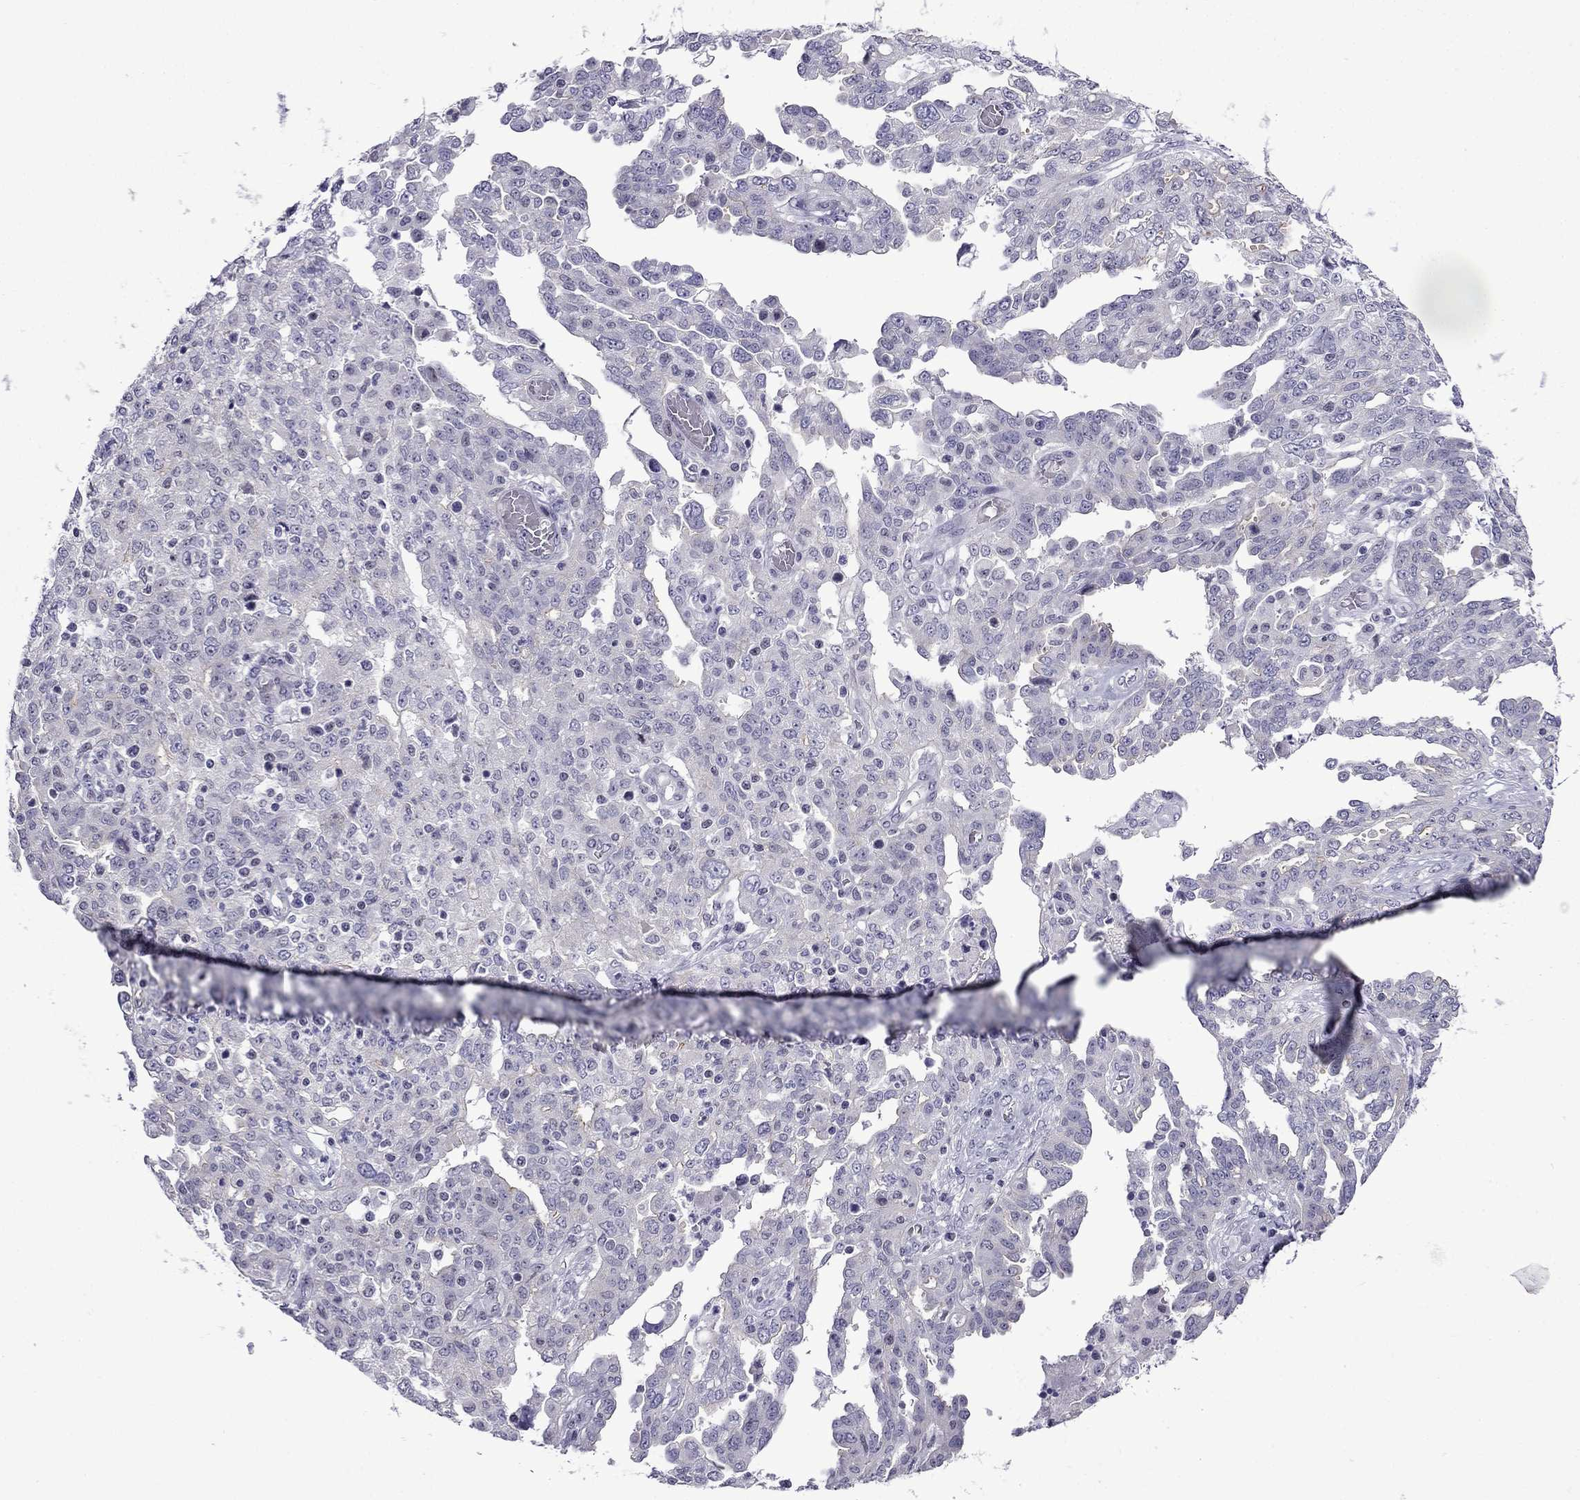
{"staining": {"intensity": "negative", "quantity": "none", "location": "none"}, "tissue": "ovarian cancer", "cell_type": "Tumor cells", "image_type": "cancer", "snomed": [{"axis": "morphology", "description": "Cystadenocarcinoma, serous, NOS"}, {"axis": "topography", "description": "Ovary"}], "caption": "A micrograph of ovarian cancer stained for a protein exhibits no brown staining in tumor cells.", "gene": "POM121L12", "patient": {"sex": "female", "age": 67}}